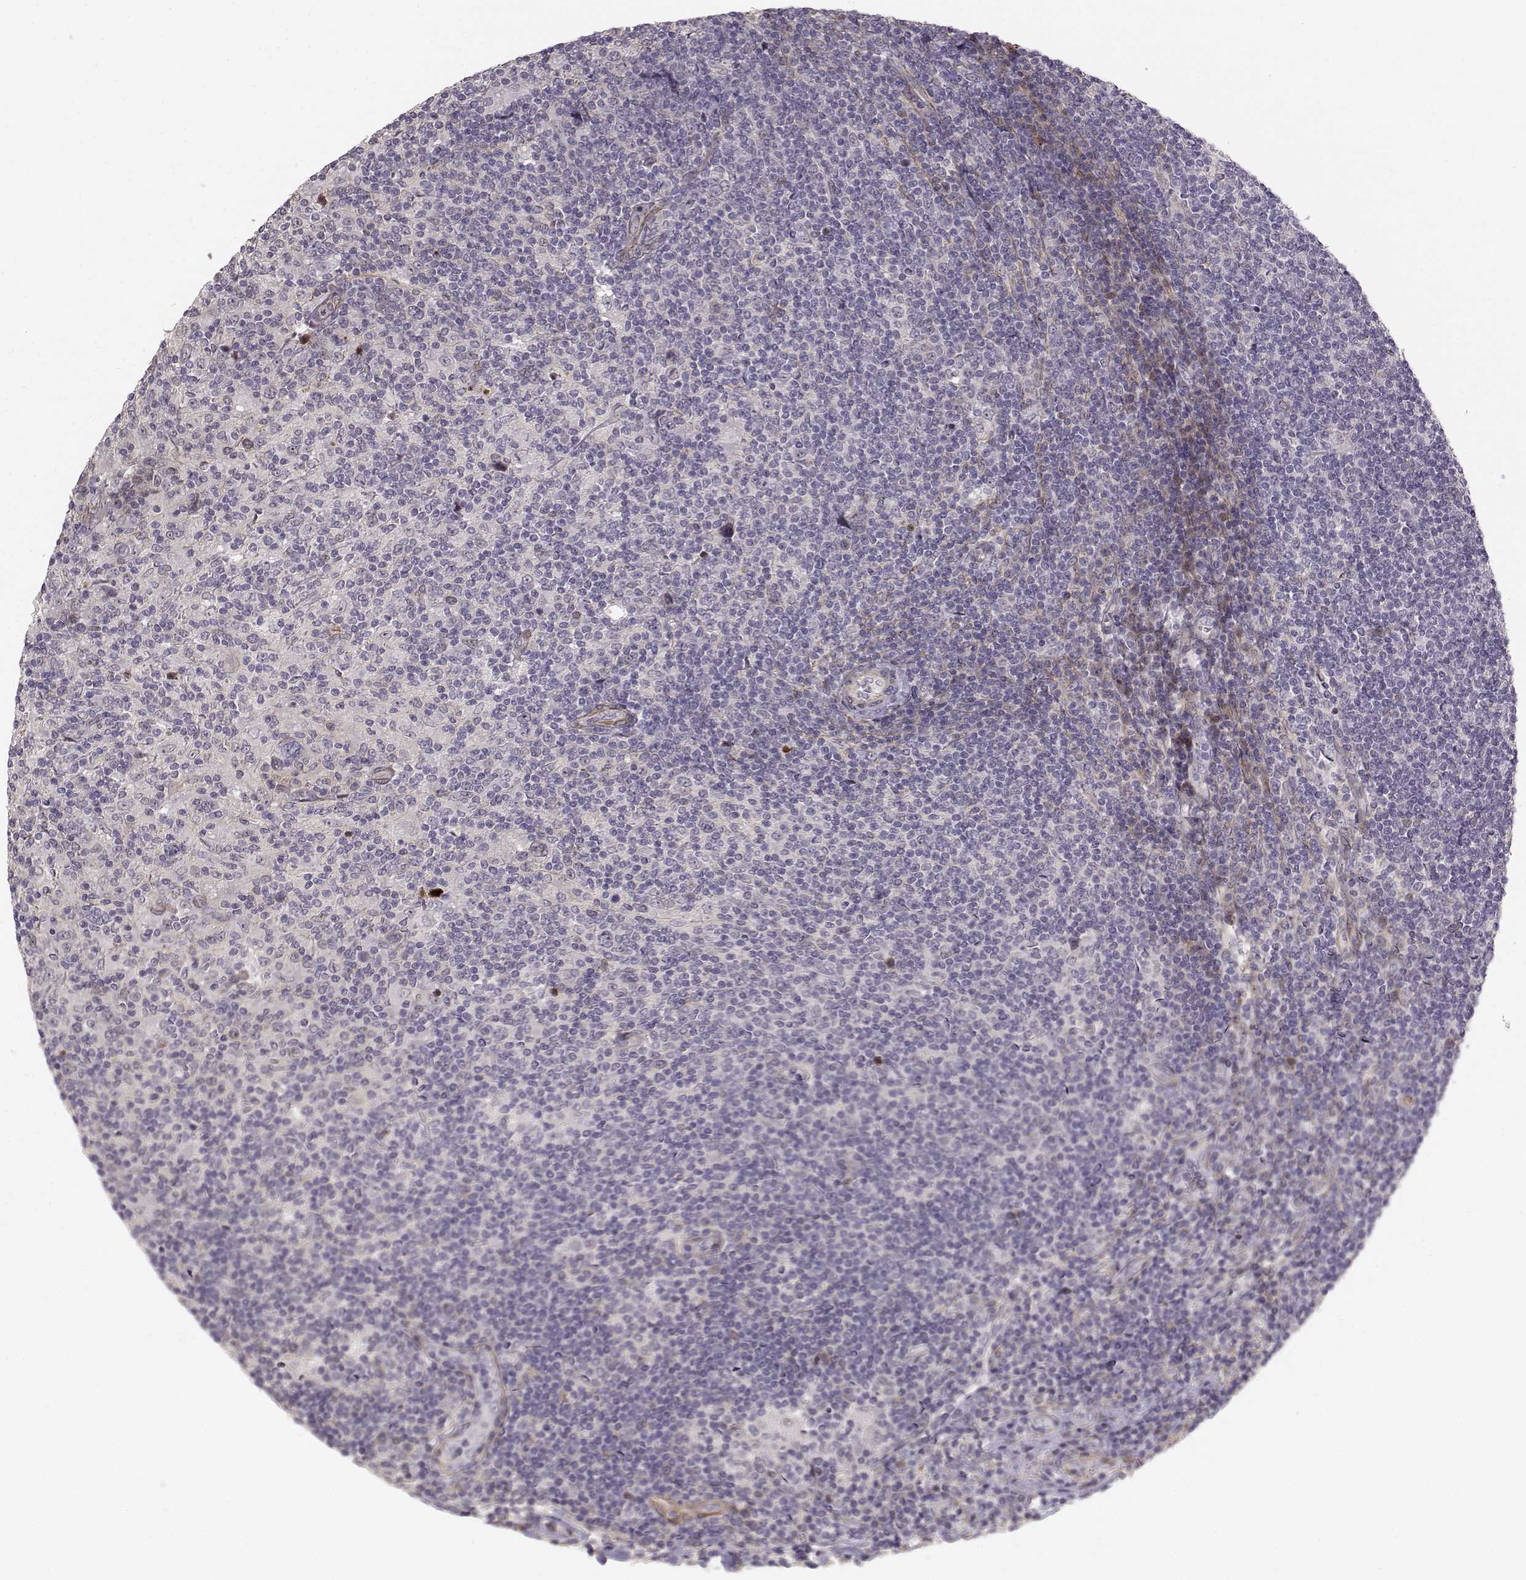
{"staining": {"intensity": "negative", "quantity": "none", "location": "none"}, "tissue": "lymphoma", "cell_type": "Tumor cells", "image_type": "cancer", "snomed": [{"axis": "morphology", "description": "Hodgkin's disease, NOS"}, {"axis": "topography", "description": "Lymph node"}], "caption": "The image exhibits no significant expression in tumor cells of Hodgkin's disease.", "gene": "RGS9BP", "patient": {"sex": "male", "age": 40}}